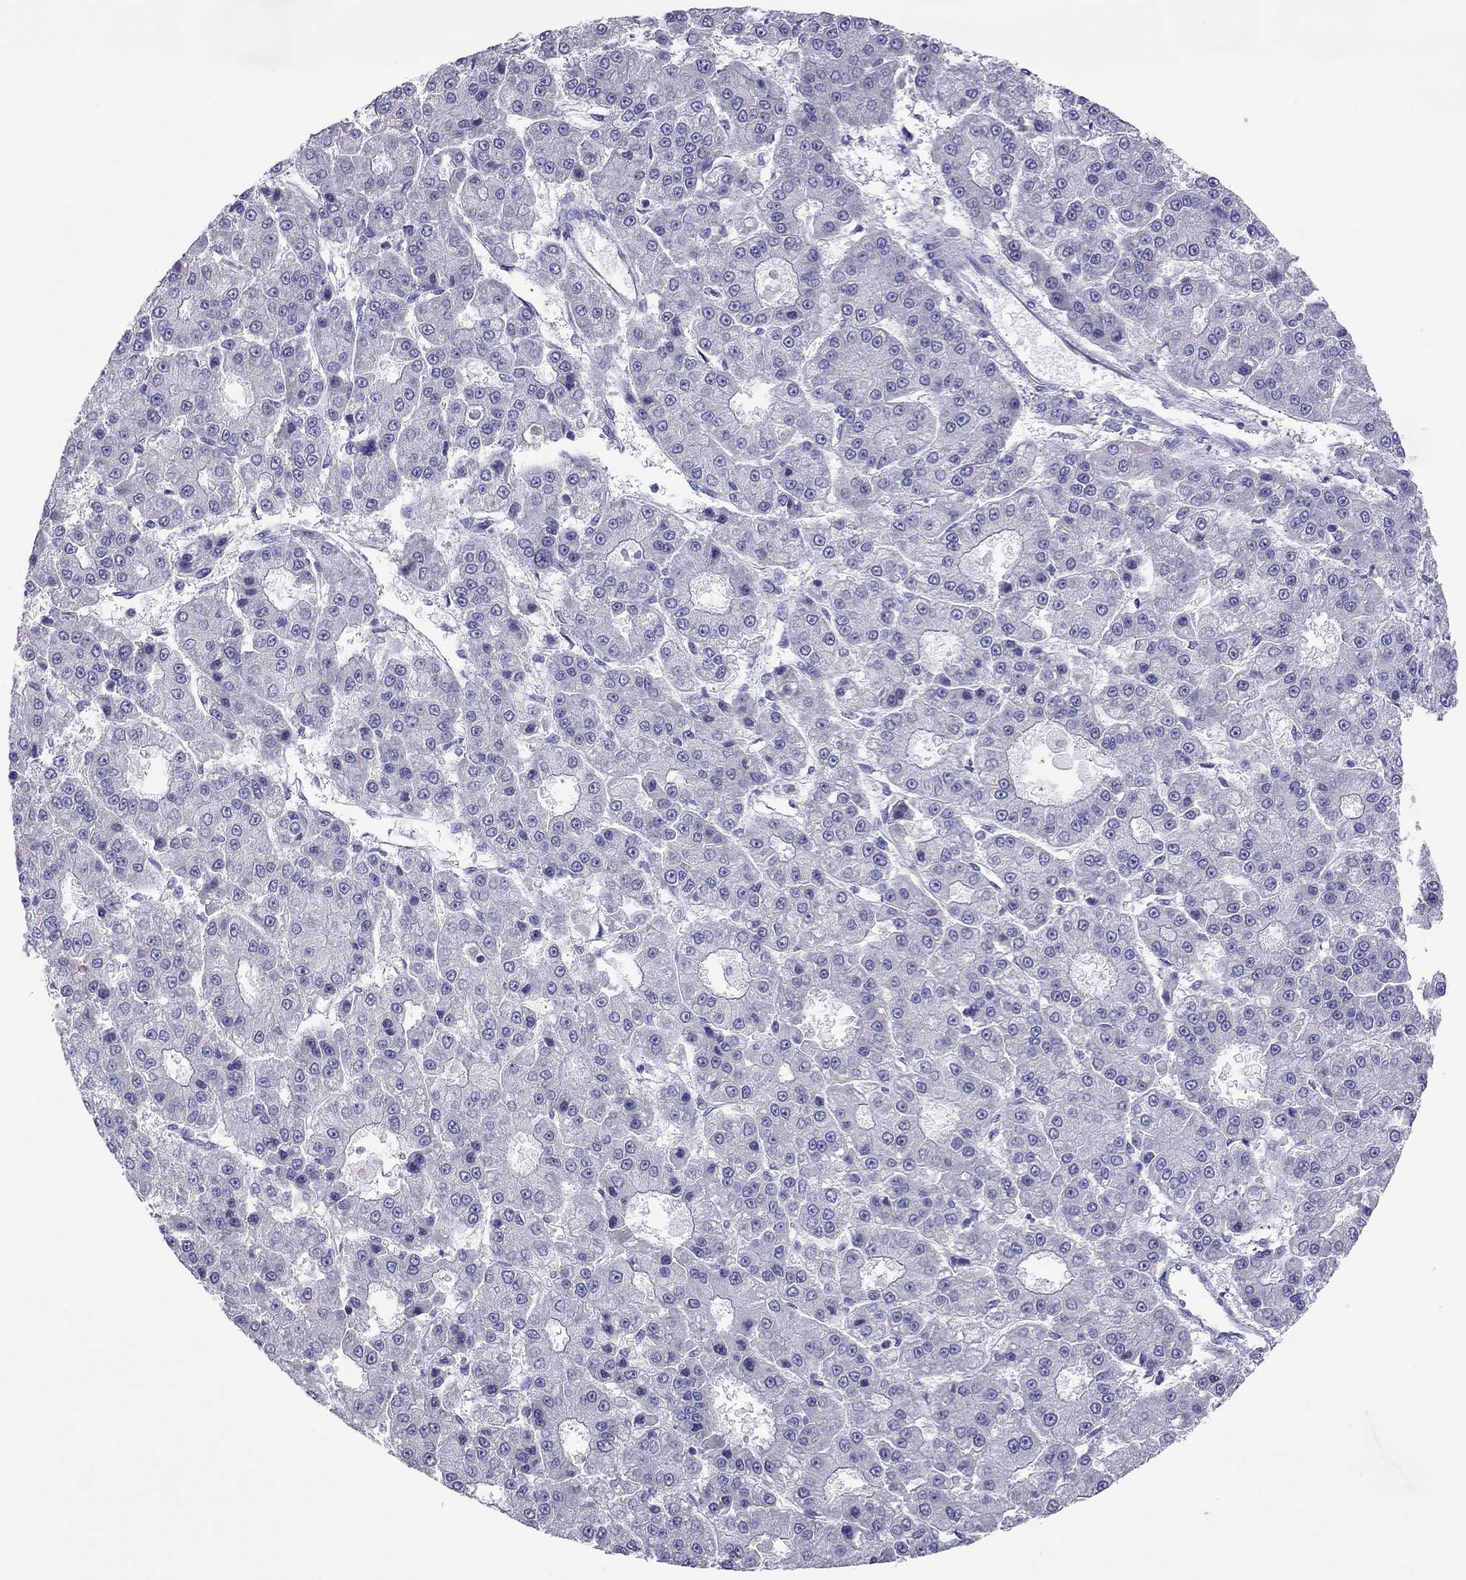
{"staining": {"intensity": "negative", "quantity": "none", "location": "none"}, "tissue": "liver cancer", "cell_type": "Tumor cells", "image_type": "cancer", "snomed": [{"axis": "morphology", "description": "Carcinoma, Hepatocellular, NOS"}, {"axis": "topography", "description": "Liver"}], "caption": "Immunohistochemistry (IHC) histopathology image of human liver cancer stained for a protein (brown), which reveals no staining in tumor cells.", "gene": "COL9A1", "patient": {"sex": "male", "age": 70}}